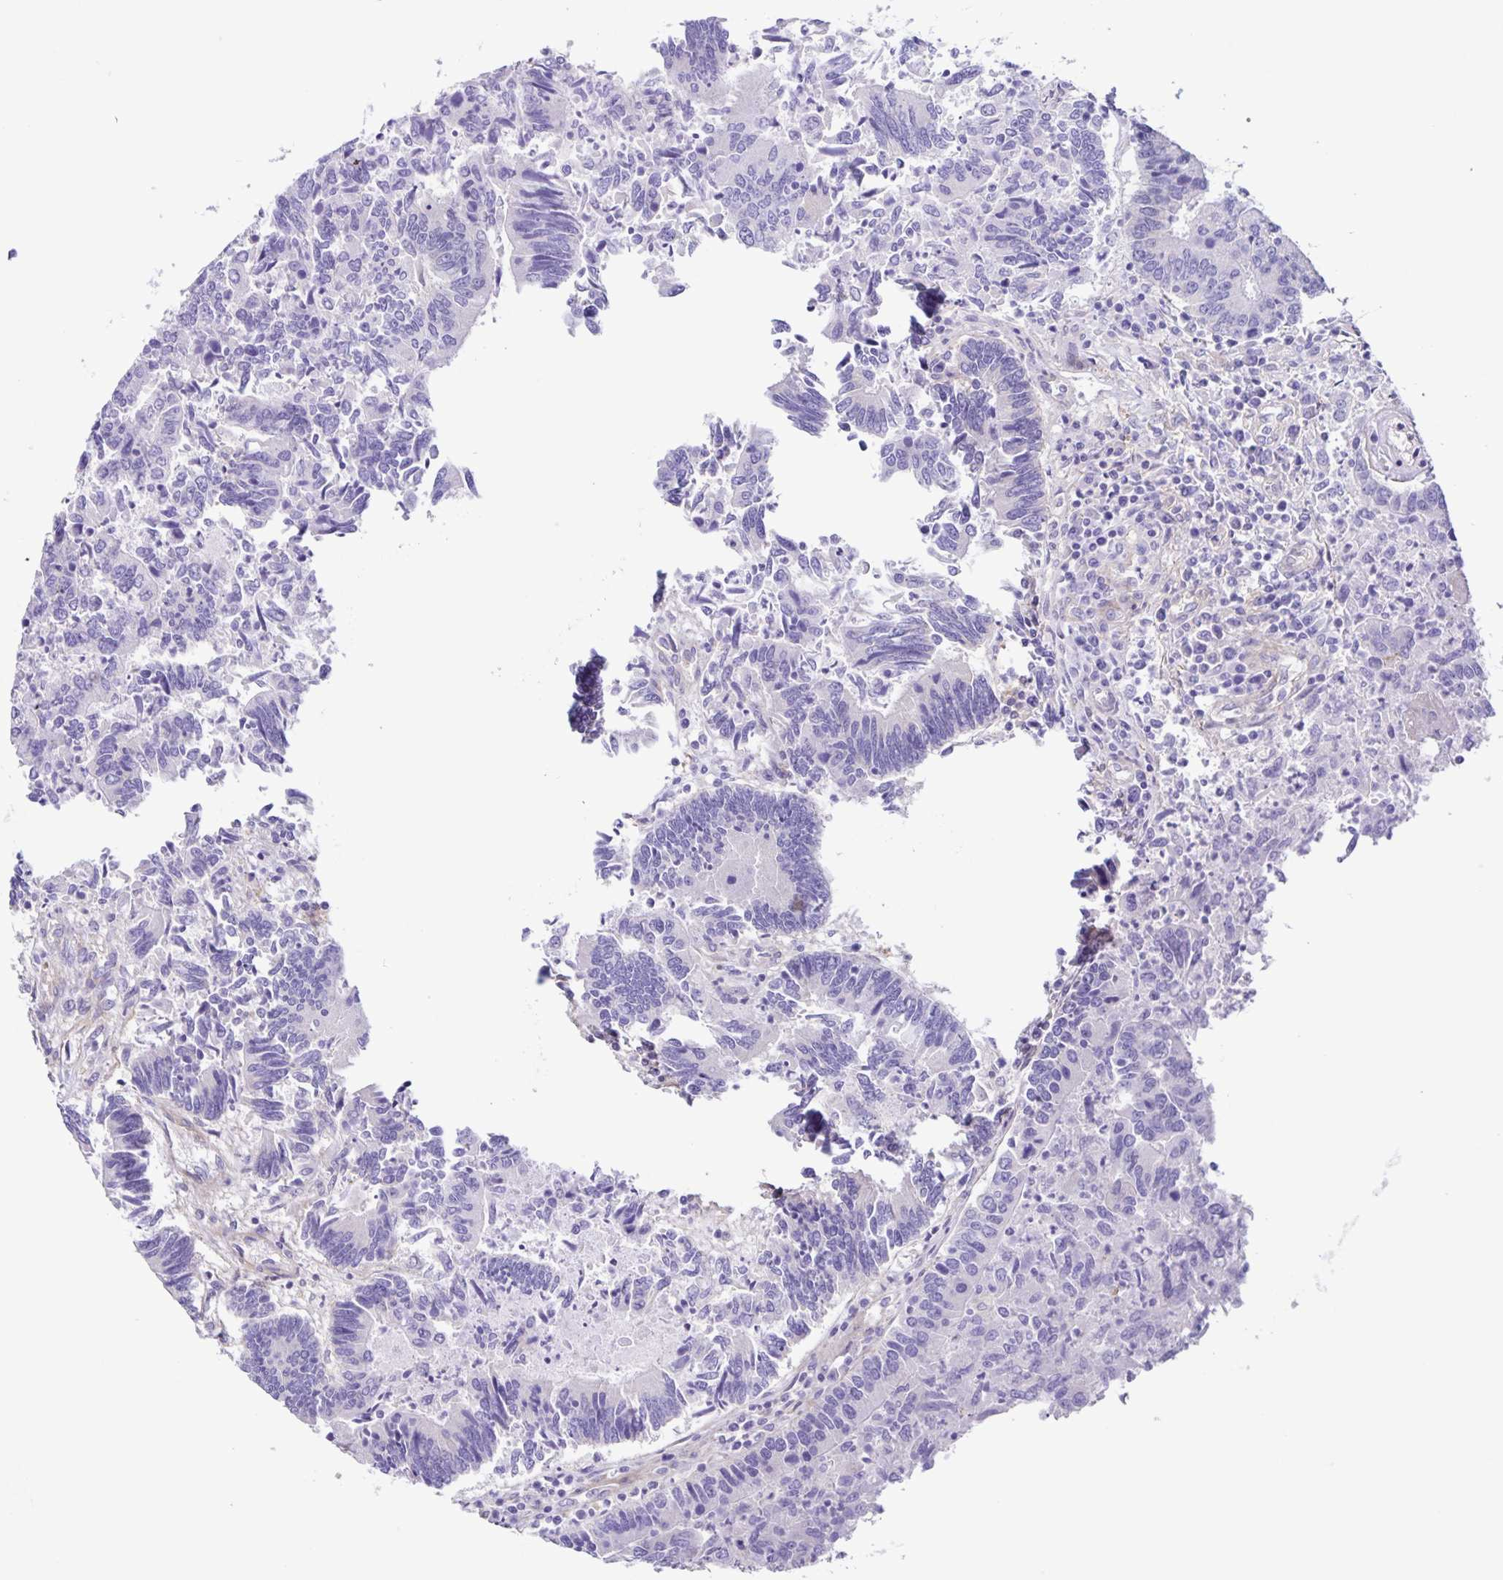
{"staining": {"intensity": "negative", "quantity": "none", "location": "none"}, "tissue": "colorectal cancer", "cell_type": "Tumor cells", "image_type": "cancer", "snomed": [{"axis": "morphology", "description": "Adenocarcinoma, NOS"}, {"axis": "topography", "description": "Colon"}], "caption": "DAB (3,3'-diaminobenzidine) immunohistochemical staining of human colorectal cancer (adenocarcinoma) demonstrates no significant expression in tumor cells.", "gene": "BOLL", "patient": {"sex": "female", "age": 67}}